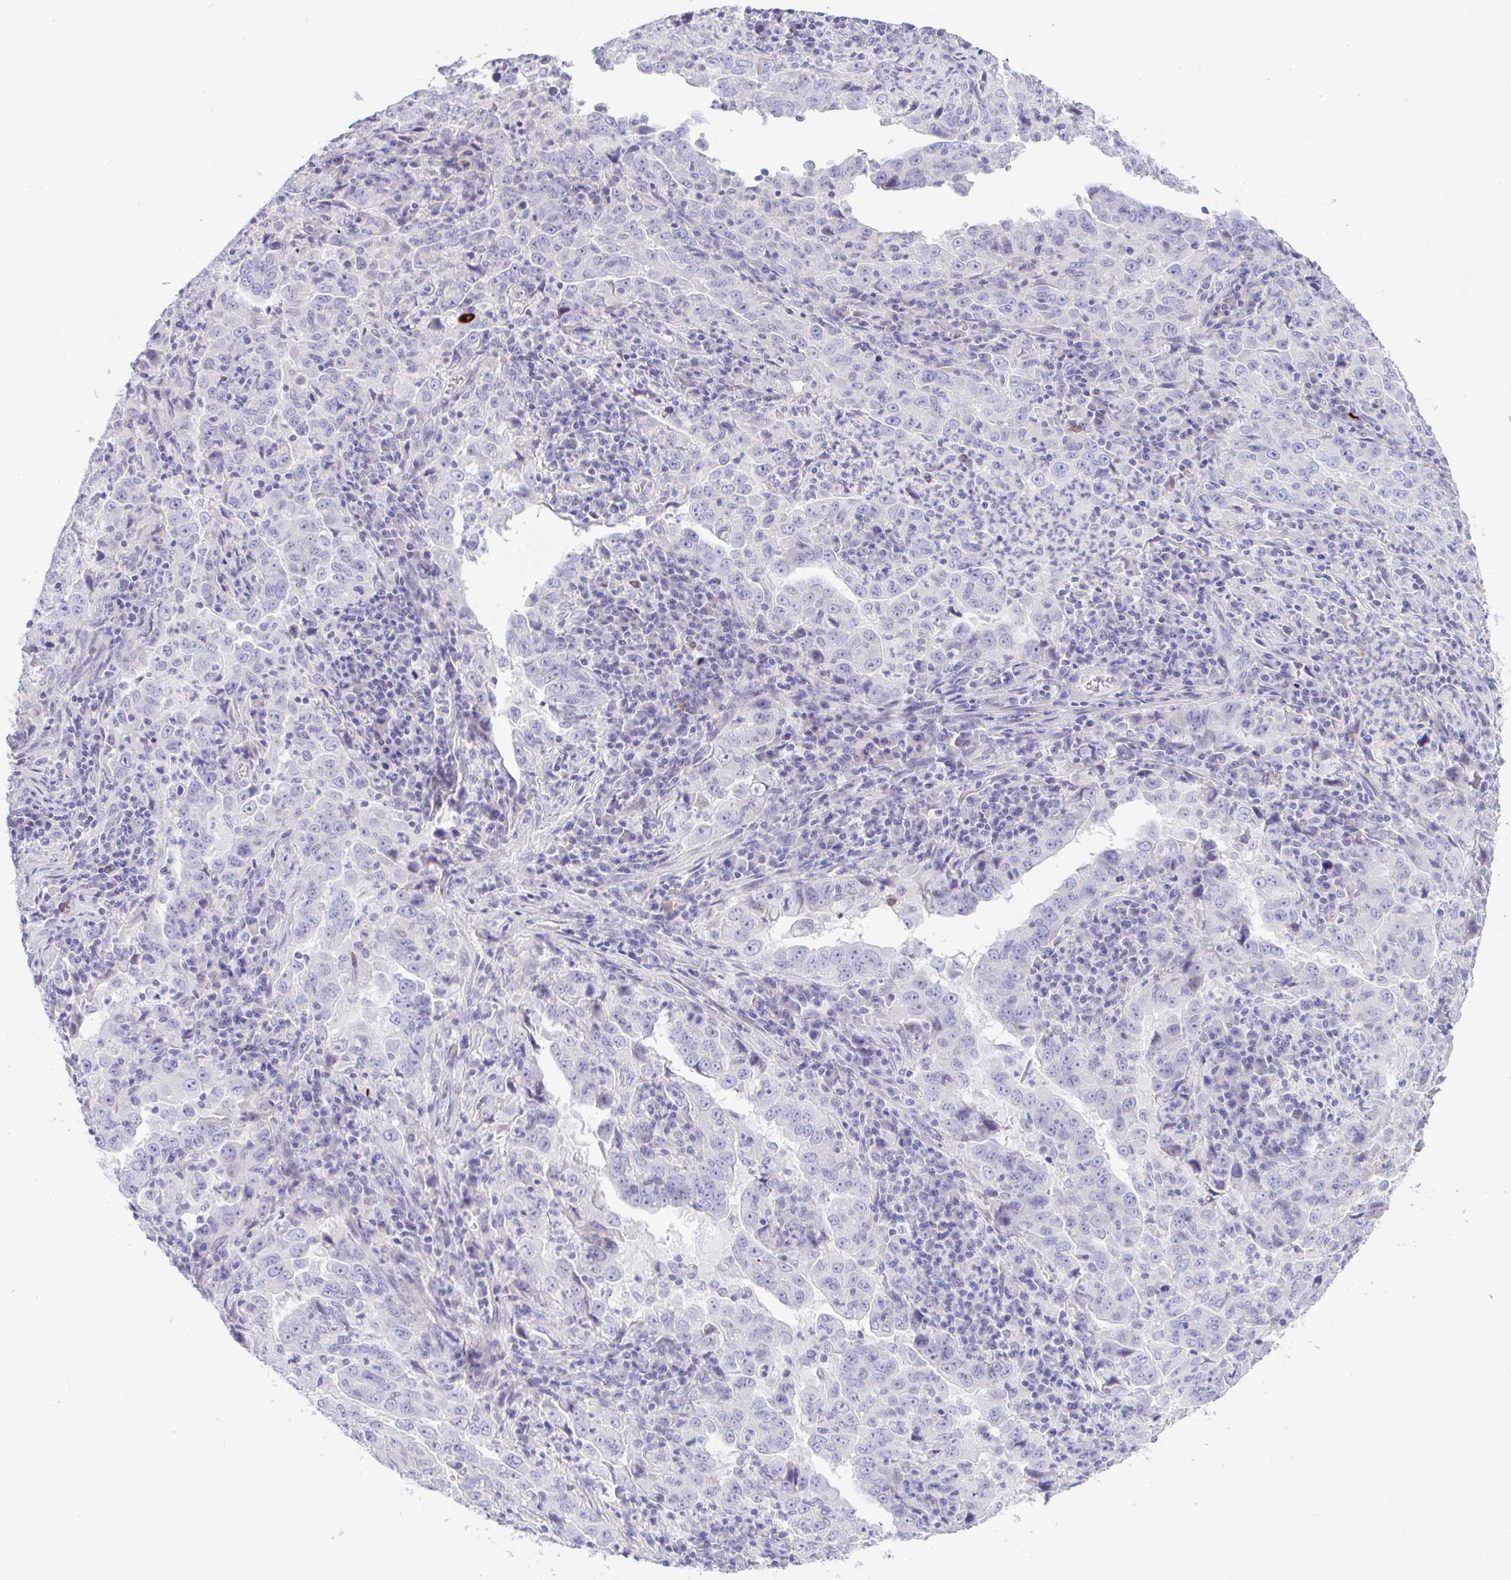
{"staining": {"intensity": "negative", "quantity": "none", "location": "none"}, "tissue": "lung cancer", "cell_type": "Tumor cells", "image_type": "cancer", "snomed": [{"axis": "morphology", "description": "Adenocarcinoma, NOS"}, {"axis": "topography", "description": "Lung"}], "caption": "IHC of human adenocarcinoma (lung) reveals no expression in tumor cells. The staining is performed using DAB (3,3'-diaminobenzidine) brown chromogen with nuclei counter-stained in using hematoxylin.", "gene": "KMT2E", "patient": {"sex": "male", "age": 67}}